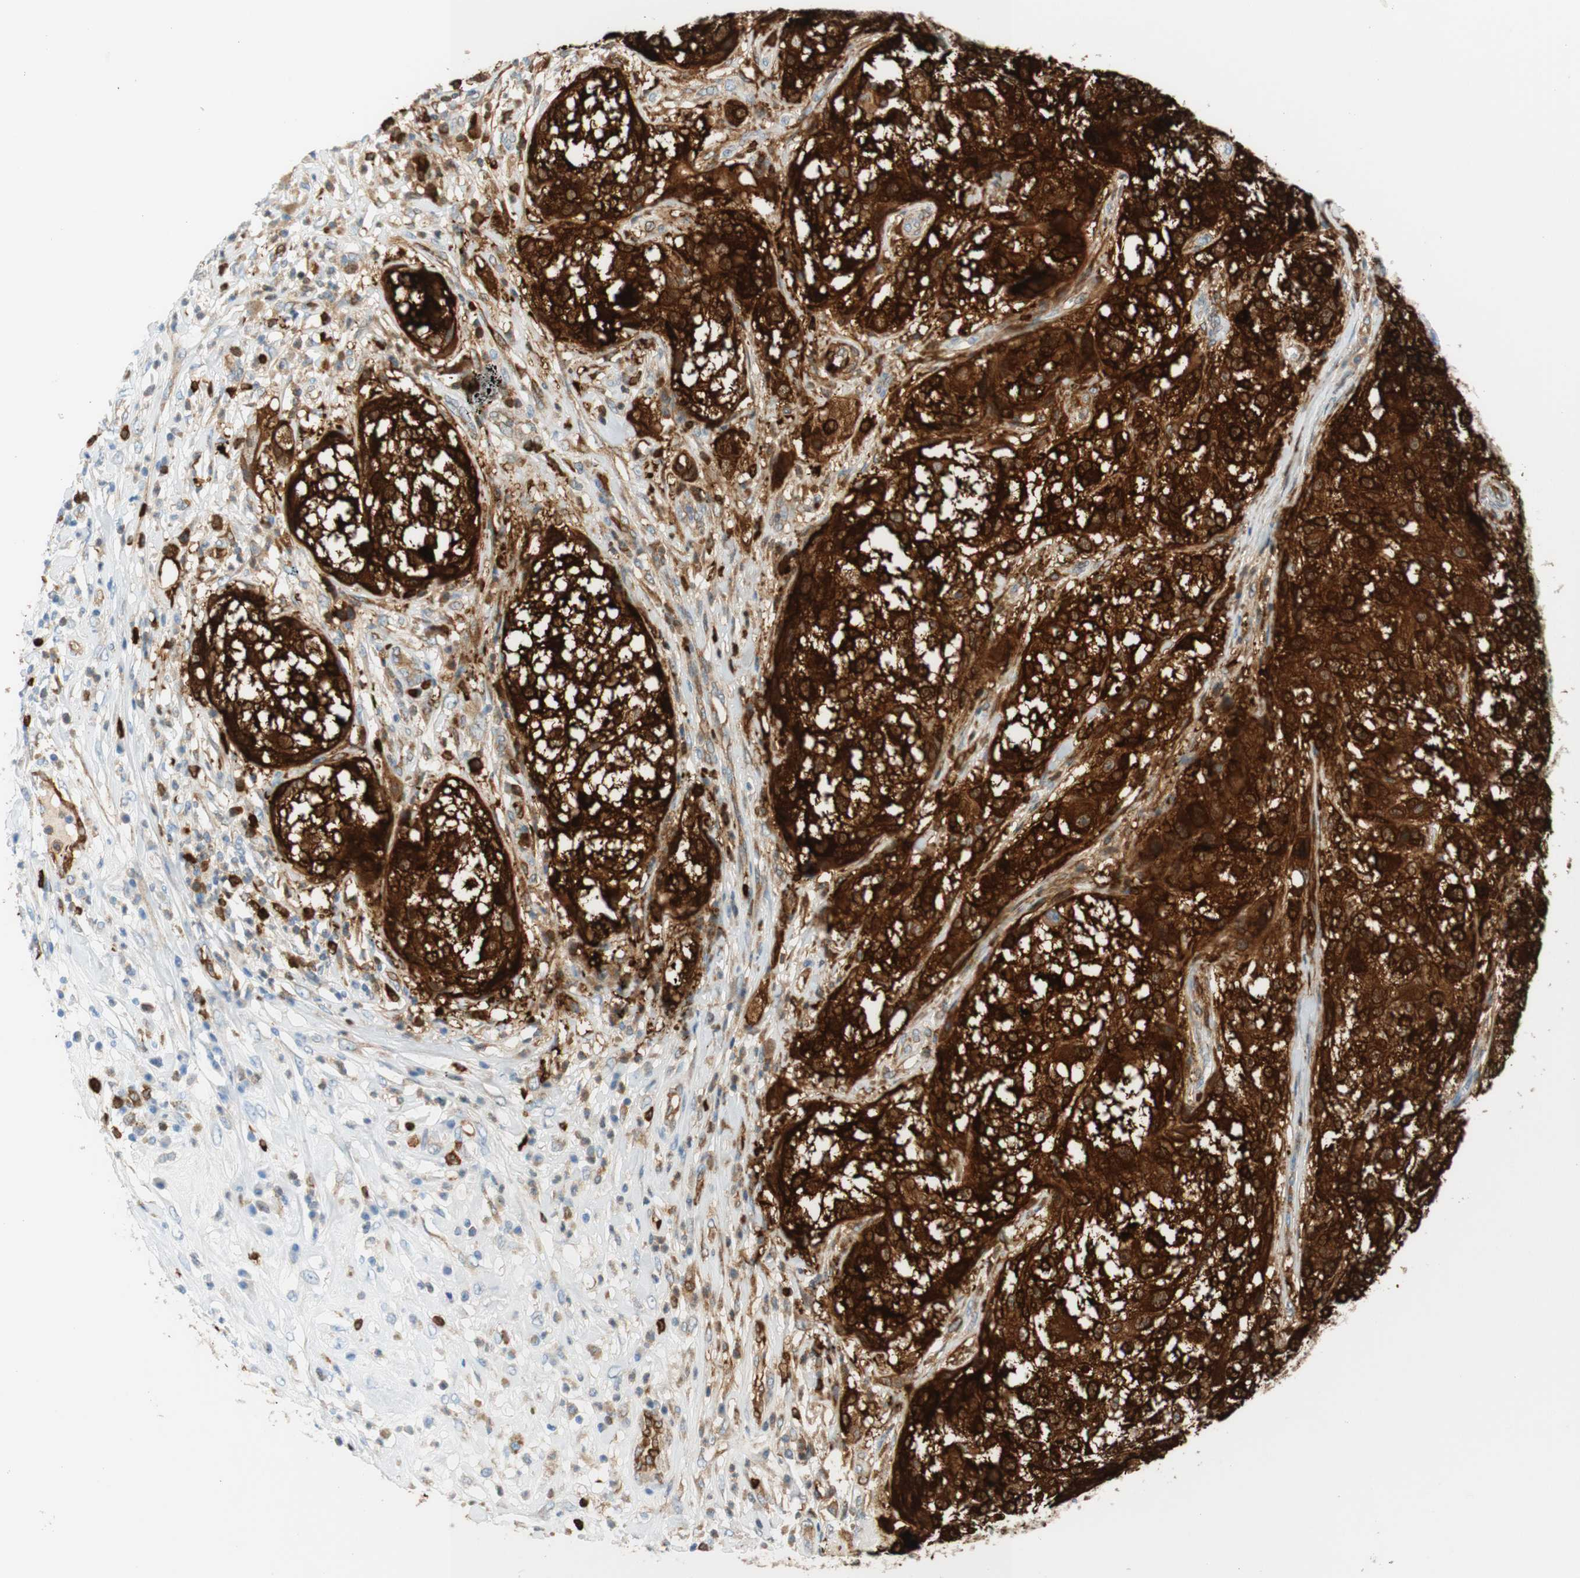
{"staining": {"intensity": "strong", "quantity": ">75%", "location": "cytoplasmic/membranous,nuclear"}, "tissue": "melanoma", "cell_type": "Tumor cells", "image_type": "cancer", "snomed": [{"axis": "morphology", "description": "Necrosis, NOS"}, {"axis": "morphology", "description": "Malignant melanoma, NOS"}, {"axis": "topography", "description": "Skin"}], "caption": "Human malignant melanoma stained with a protein marker reveals strong staining in tumor cells.", "gene": "STMN1", "patient": {"sex": "female", "age": 87}}